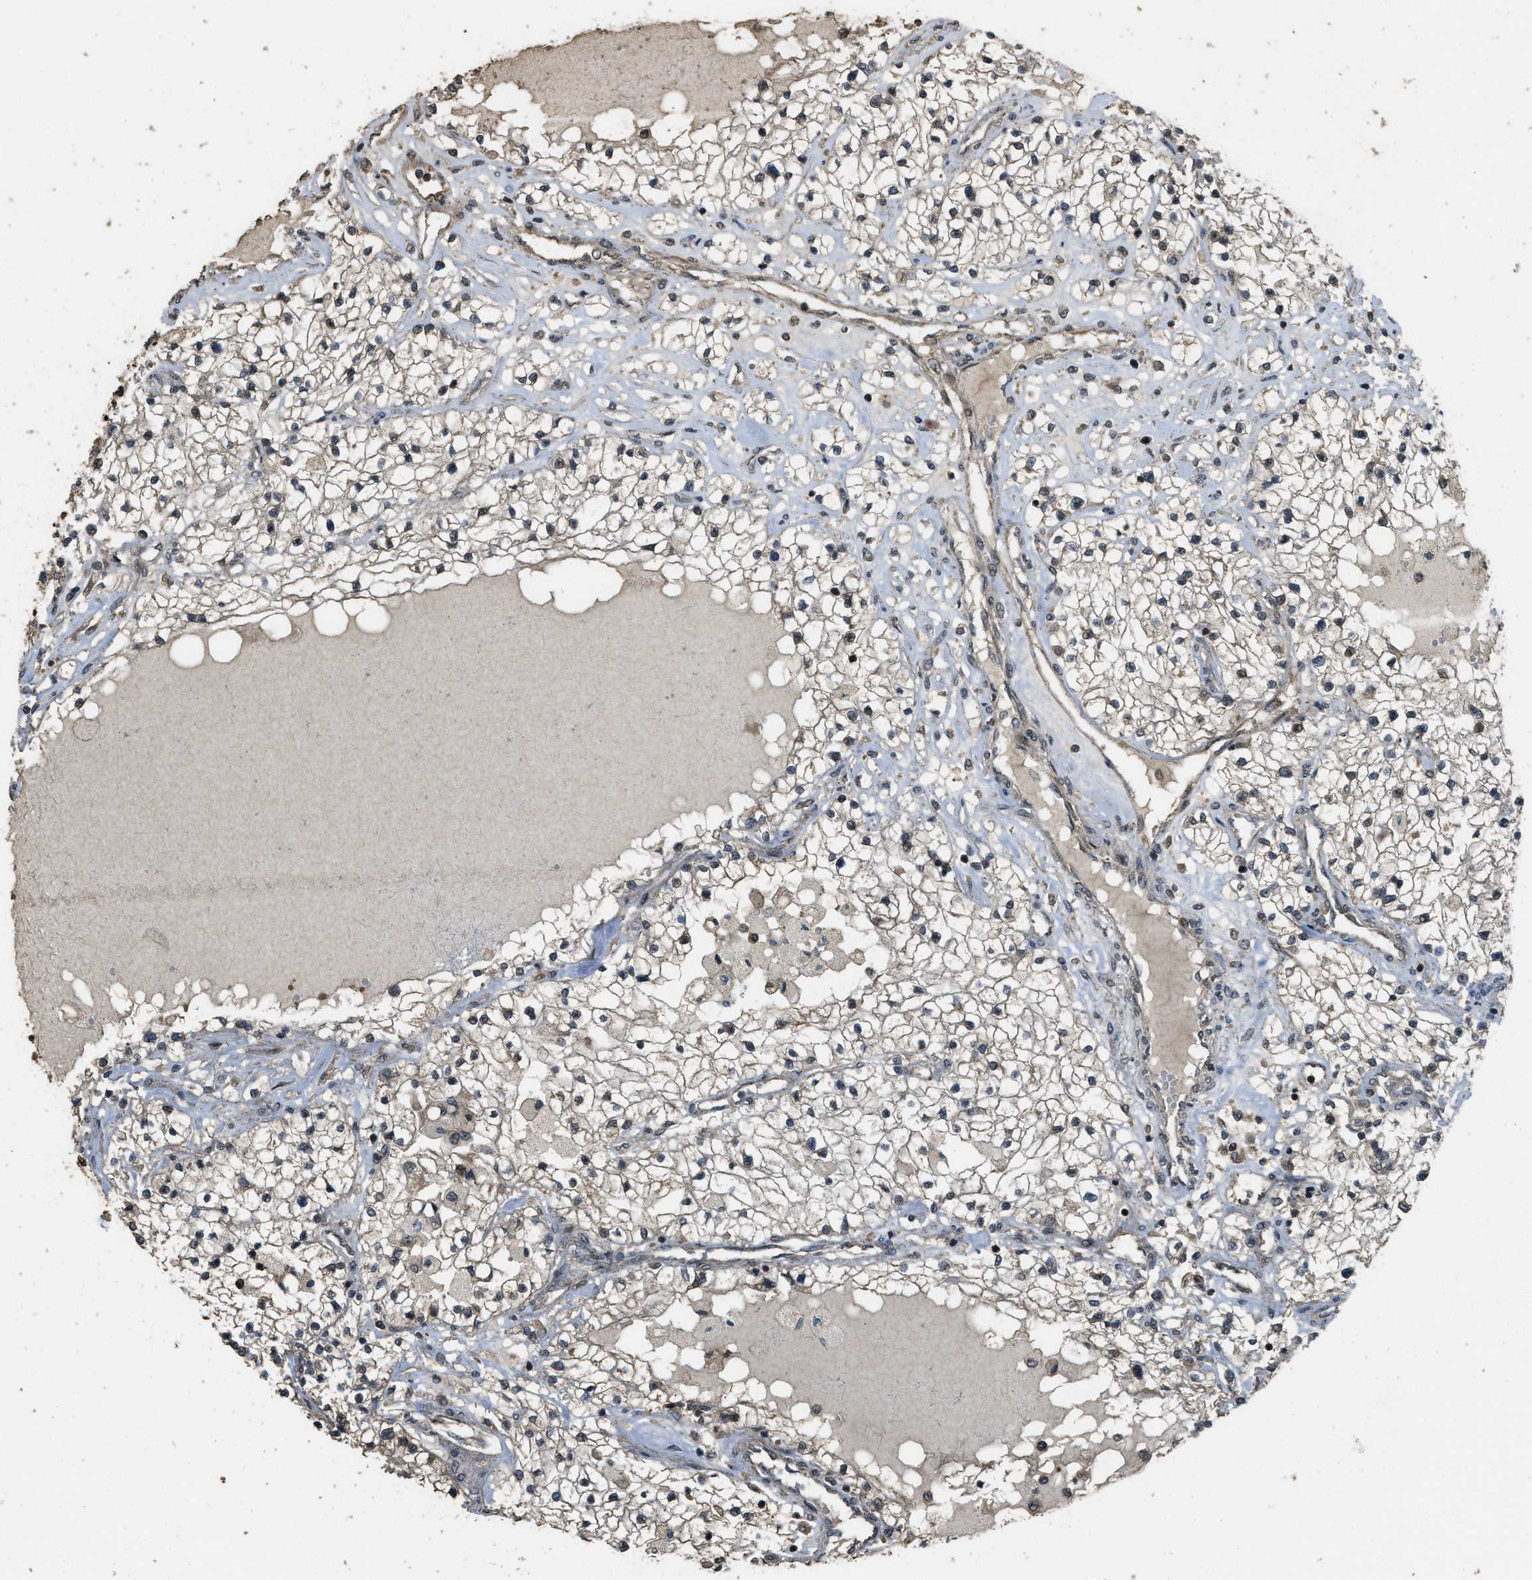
{"staining": {"intensity": "weak", "quantity": "25%-75%", "location": "cytoplasmic/membranous"}, "tissue": "renal cancer", "cell_type": "Tumor cells", "image_type": "cancer", "snomed": [{"axis": "morphology", "description": "Adenocarcinoma, NOS"}, {"axis": "topography", "description": "Kidney"}], "caption": "DAB immunohistochemical staining of human renal cancer reveals weak cytoplasmic/membranous protein expression in approximately 25%-75% of tumor cells.", "gene": "CTPS1", "patient": {"sex": "male", "age": 68}}